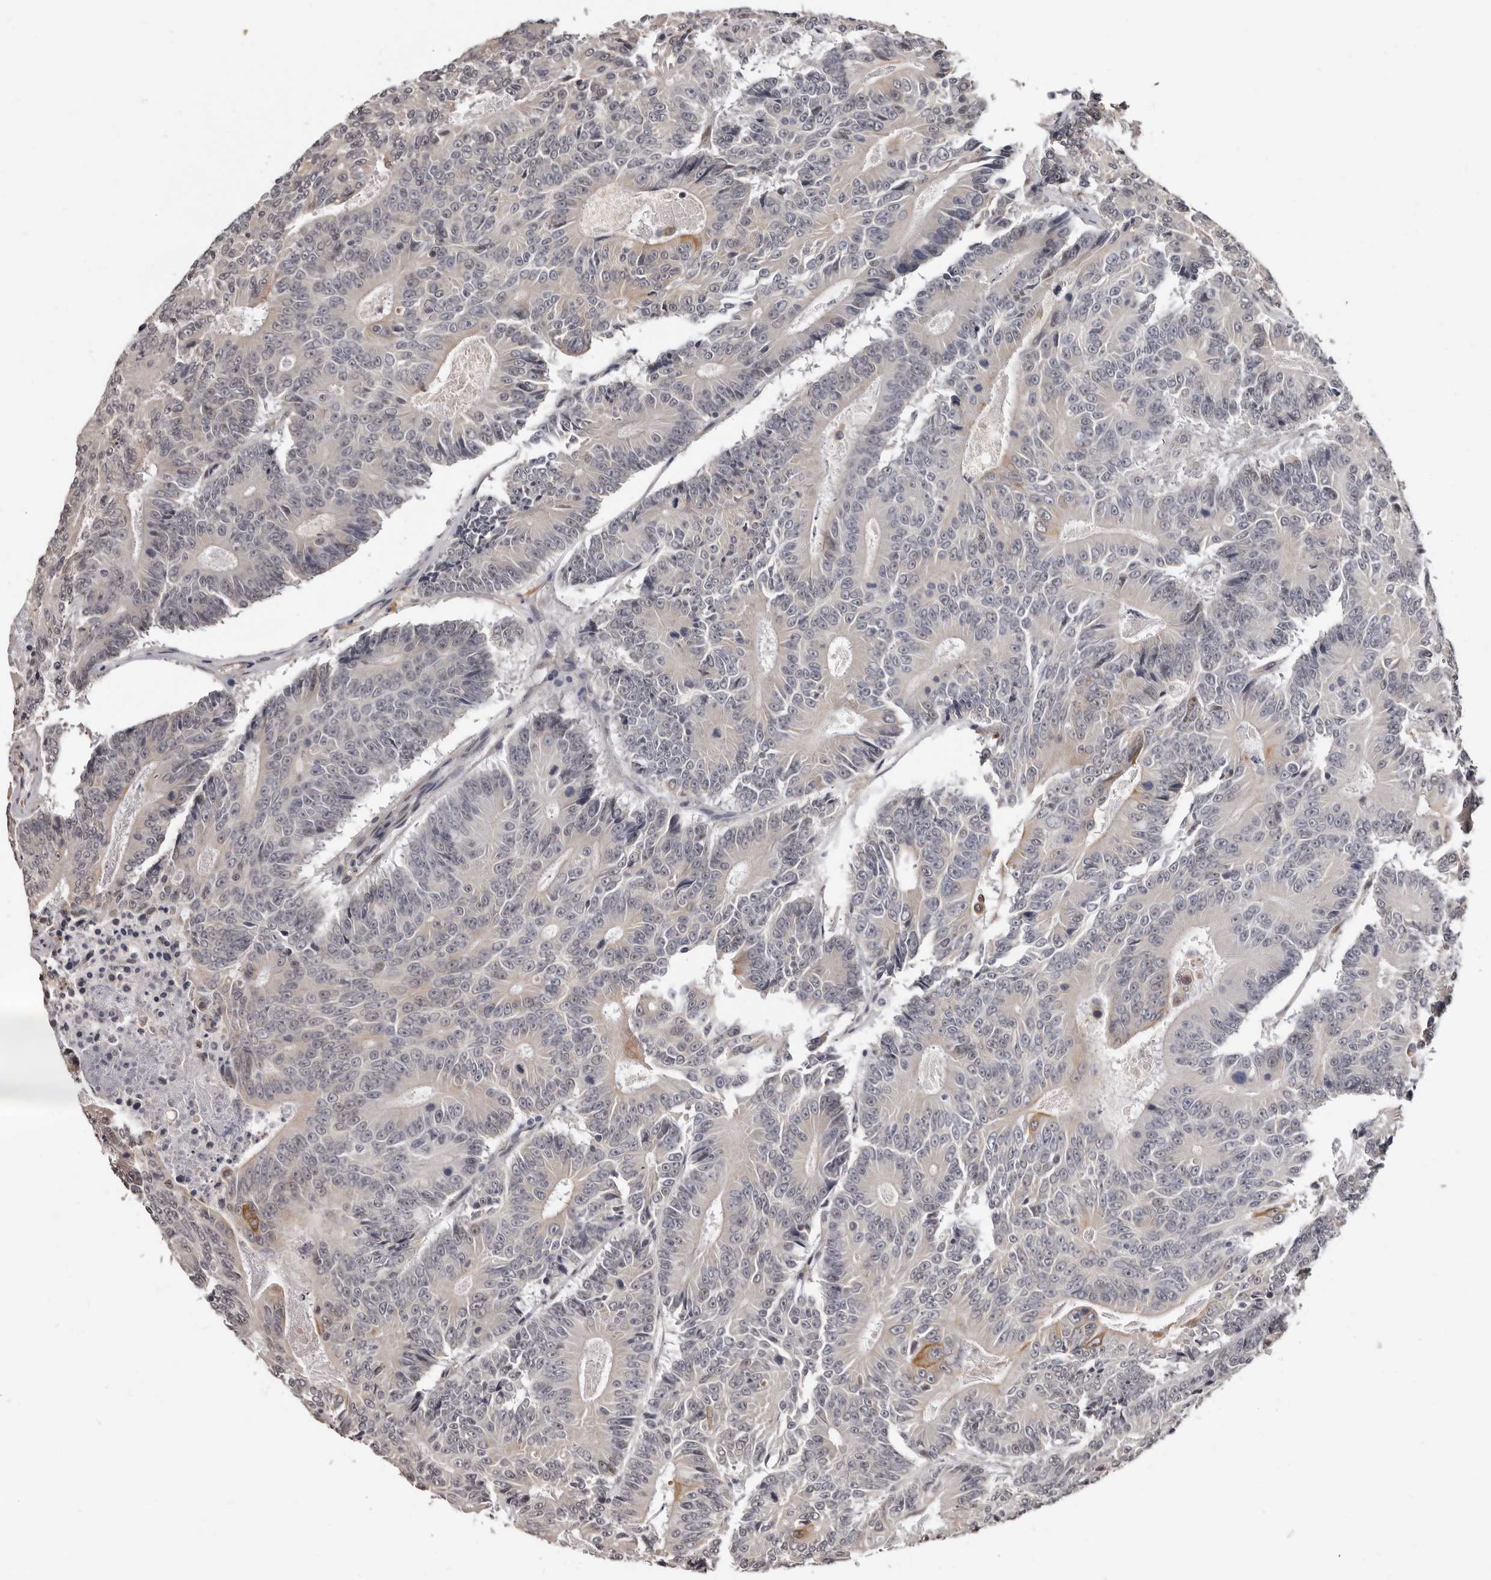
{"staining": {"intensity": "moderate", "quantity": "<25%", "location": "cytoplasmic/membranous"}, "tissue": "colorectal cancer", "cell_type": "Tumor cells", "image_type": "cancer", "snomed": [{"axis": "morphology", "description": "Adenocarcinoma, NOS"}, {"axis": "topography", "description": "Colon"}], "caption": "Protein analysis of colorectal adenocarcinoma tissue shows moderate cytoplasmic/membranous positivity in about <25% of tumor cells.", "gene": "KHDRBS2", "patient": {"sex": "male", "age": 83}}